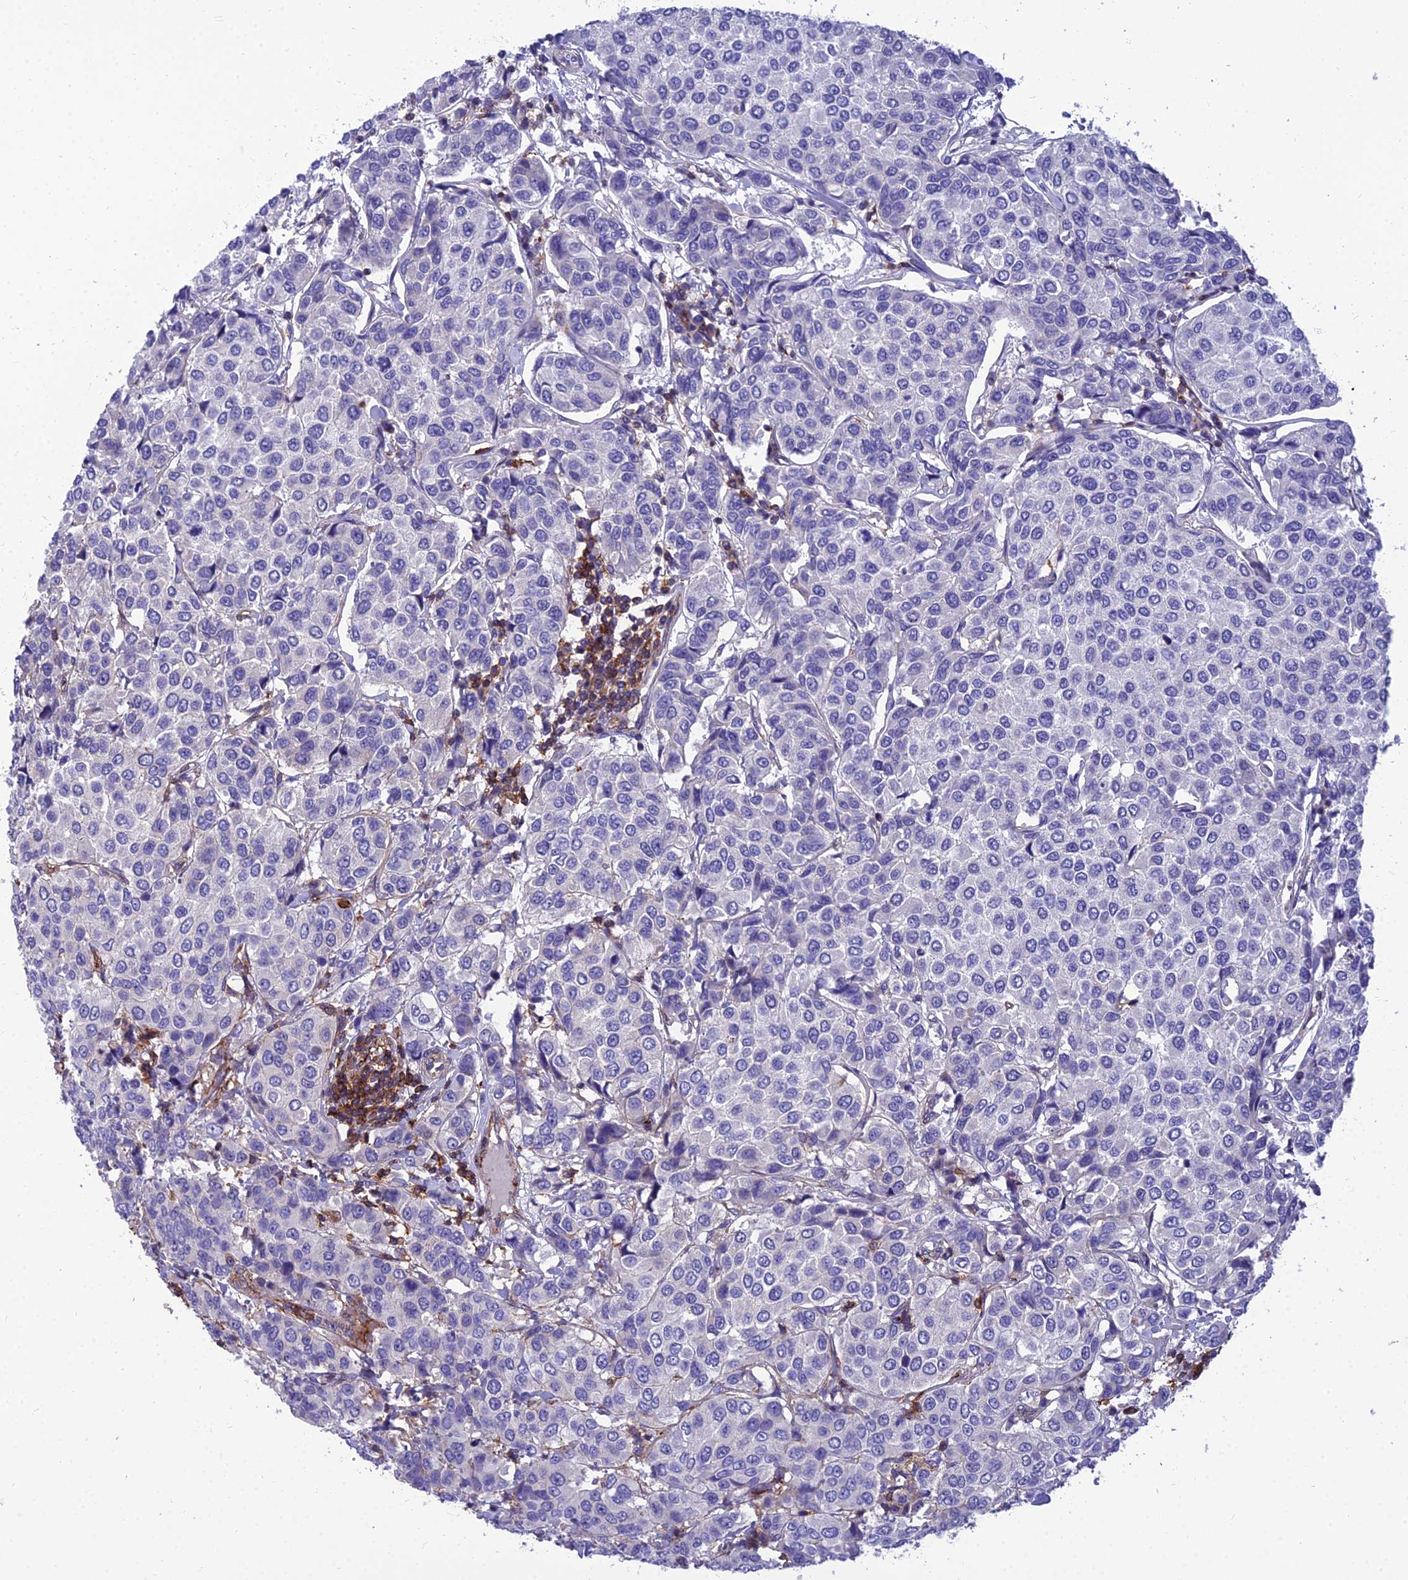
{"staining": {"intensity": "negative", "quantity": "none", "location": "none"}, "tissue": "breast cancer", "cell_type": "Tumor cells", "image_type": "cancer", "snomed": [{"axis": "morphology", "description": "Duct carcinoma"}, {"axis": "topography", "description": "Breast"}], "caption": "DAB (3,3'-diaminobenzidine) immunohistochemical staining of breast cancer (invasive ductal carcinoma) exhibits no significant expression in tumor cells.", "gene": "PPP1R18", "patient": {"sex": "female", "age": 55}}